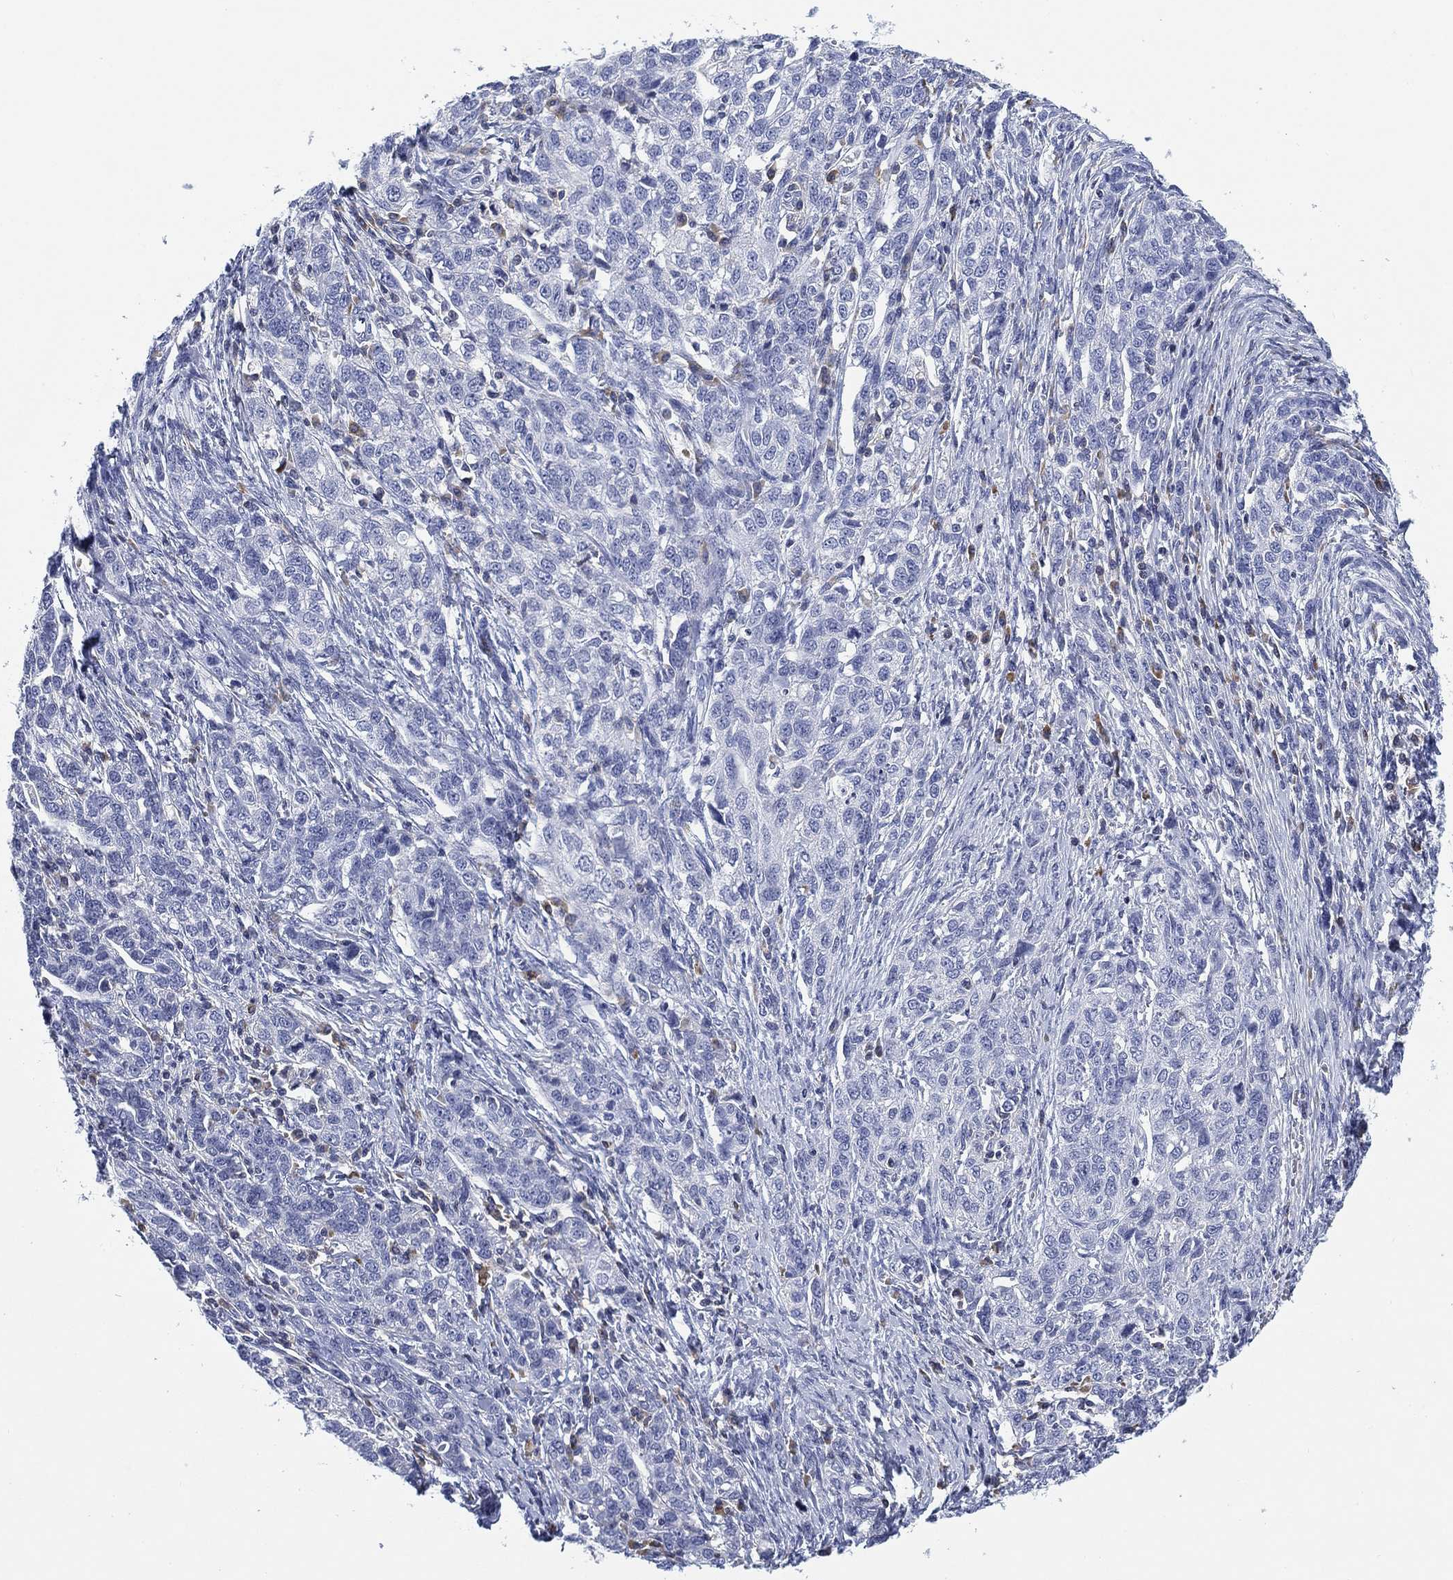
{"staining": {"intensity": "negative", "quantity": "none", "location": "none"}, "tissue": "ovarian cancer", "cell_type": "Tumor cells", "image_type": "cancer", "snomed": [{"axis": "morphology", "description": "Cystadenocarcinoma, serous, NOS"}, {"axis": "topography", "description": "Ovary"}], "caption": "IHC of ovarian cancer demonstrates no staining in tumor cells.", "gene": "FYB1", "patient": {"sex": "female", "age": 71}}